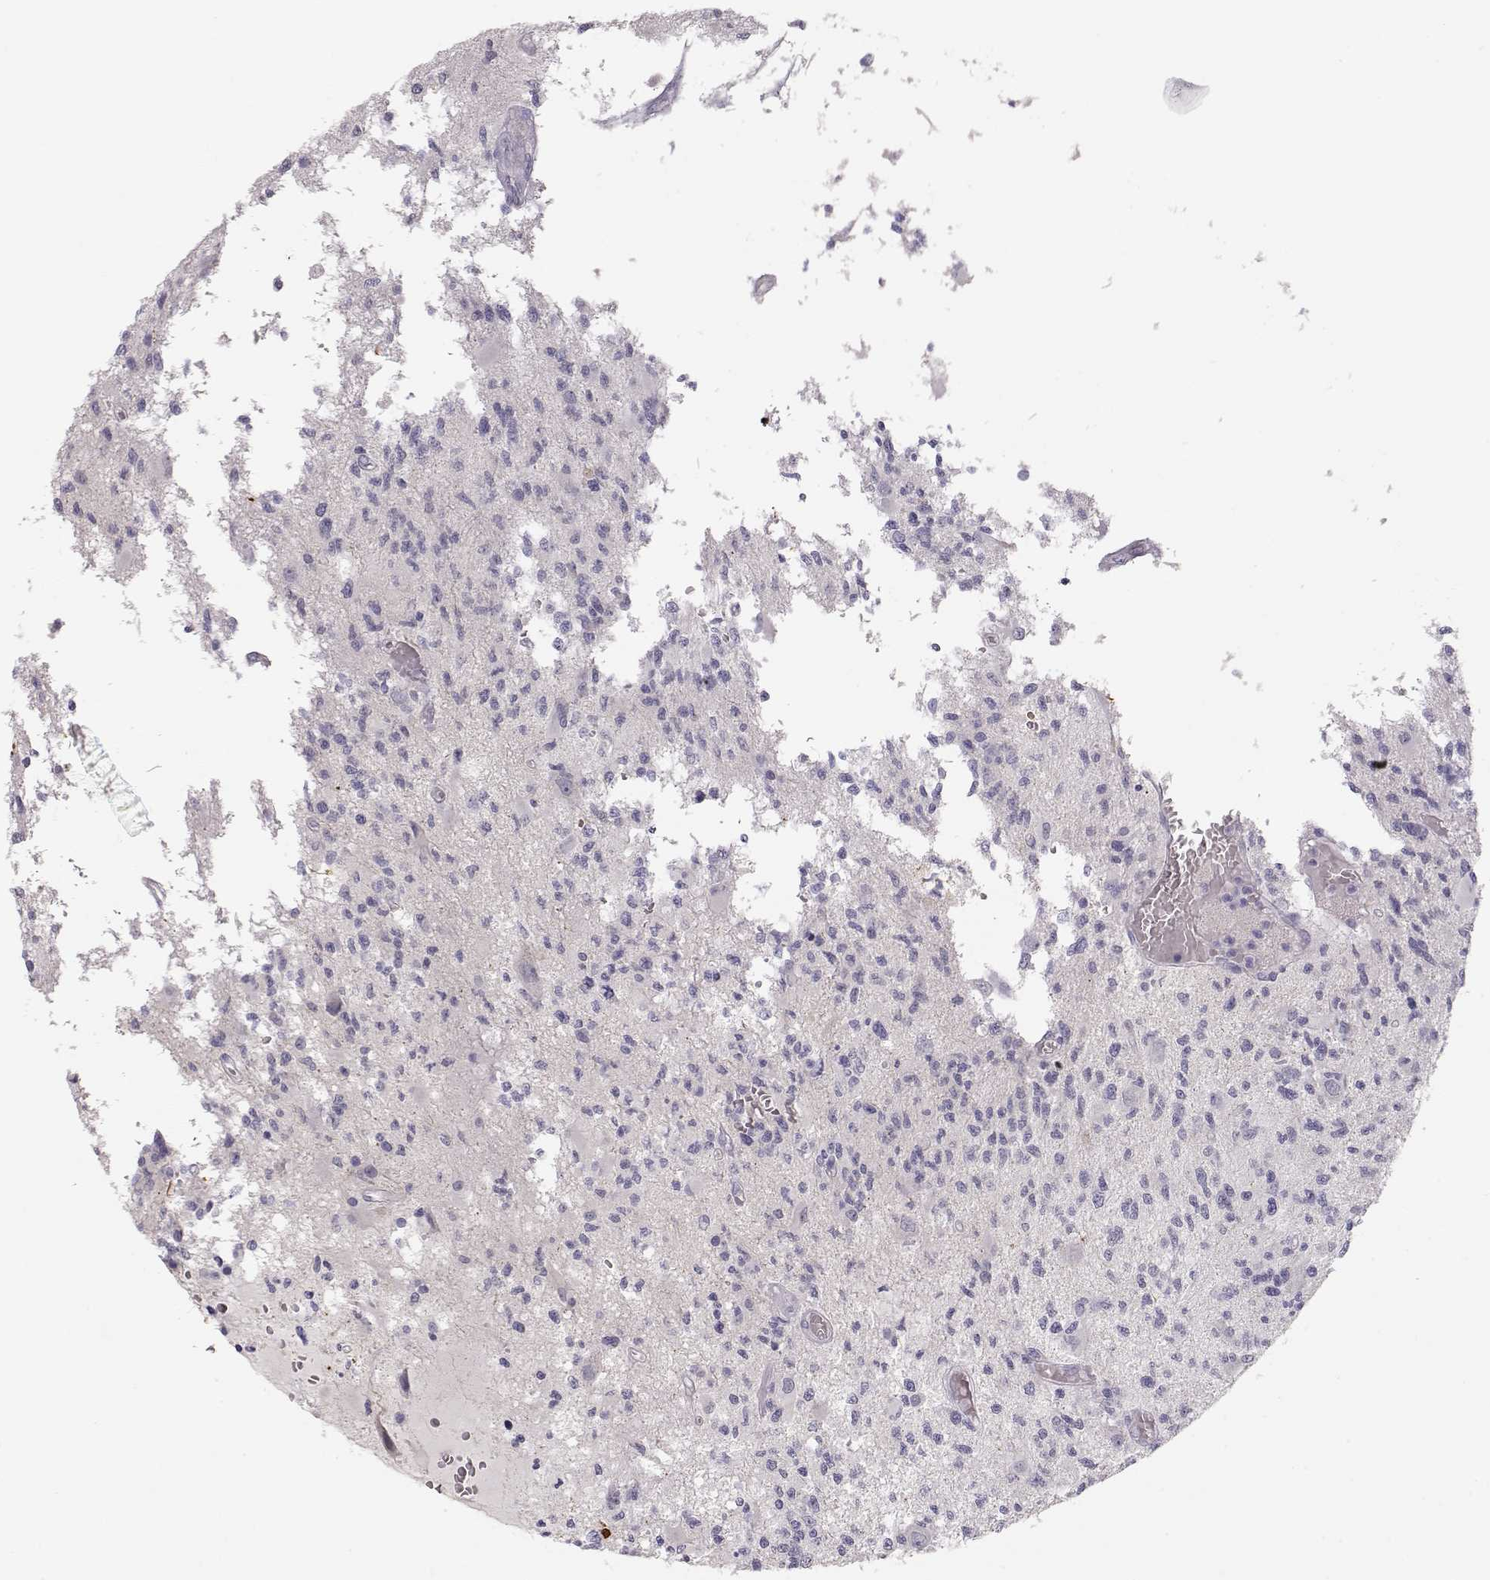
{"staining": {"intensity": "negative", "quantity": "none", "location": "none"}, "tissue": "glioma", "cell_type": "Tumor cells", "image_type": "cancer", "snomed": [{"axis": "morphology", "description": "Glioma, malignant, High grade"}, {"axis": "topography", "description": "Brain"}], "caption": "There is no significant positivity in tumor cells of glioma.", "gene": "TTC26", "patient": {"sex": "female", "age": 63}}